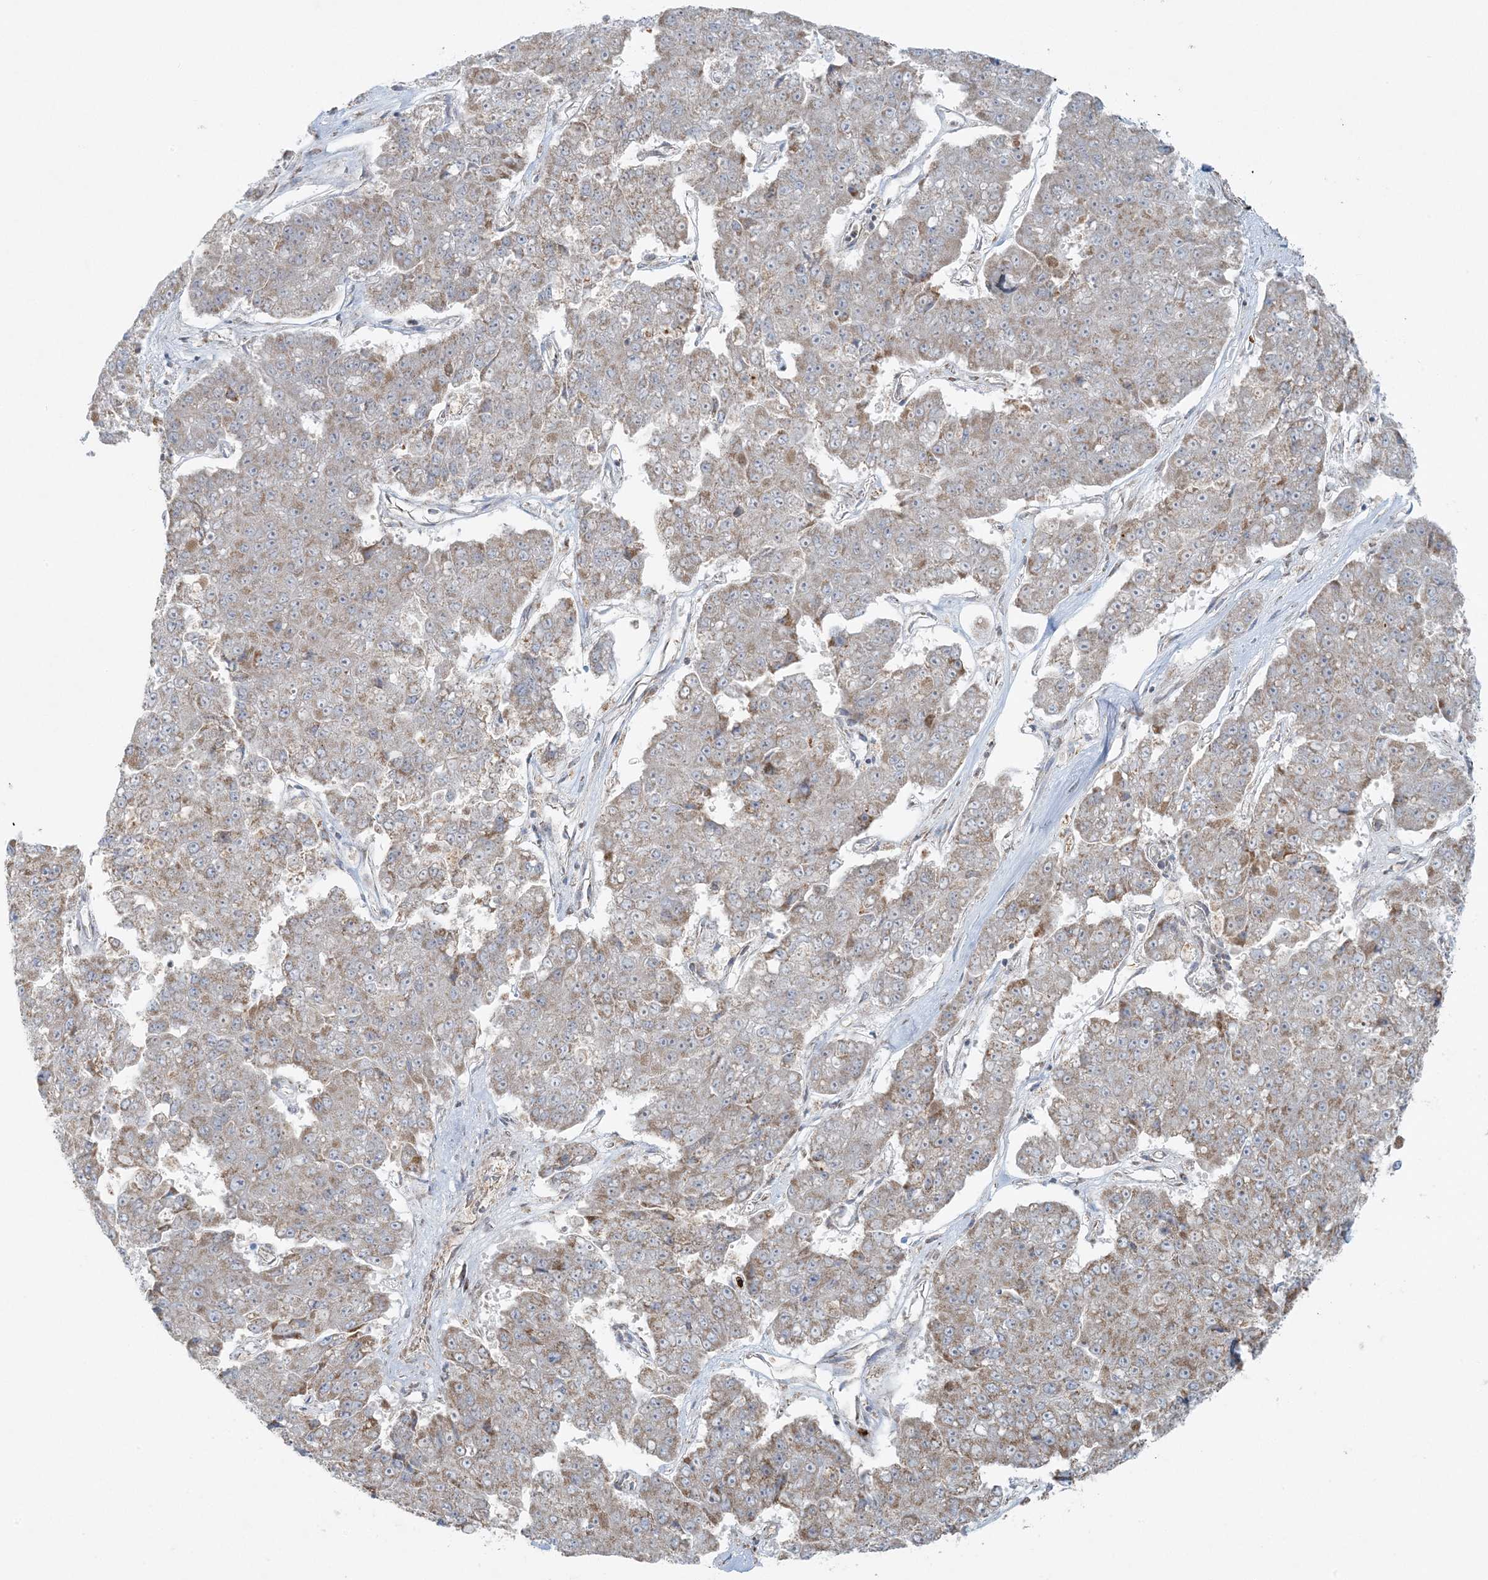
{"staining": {"intensity": "moderate", "quantity": "25%-75%", "location": "cytoplasmic/membranous"}, "tissue": "pancreatic cancer", "cell_type": "Tumor cells", "image_type": "cancer", "snomed": [{"axis": "morphology", "description": "Adenocarcinoma, NOS"}, {"axis": "topography", "description": "Pancreas"}], "caption": "Protein analysis of pancreatic cancer tissue displays moderate cytoplasmic/membranous staining in about 25%-75% of tumor cells.", "gene": "PIK3R4", "patient": {"sex": "male", "age": 50}}